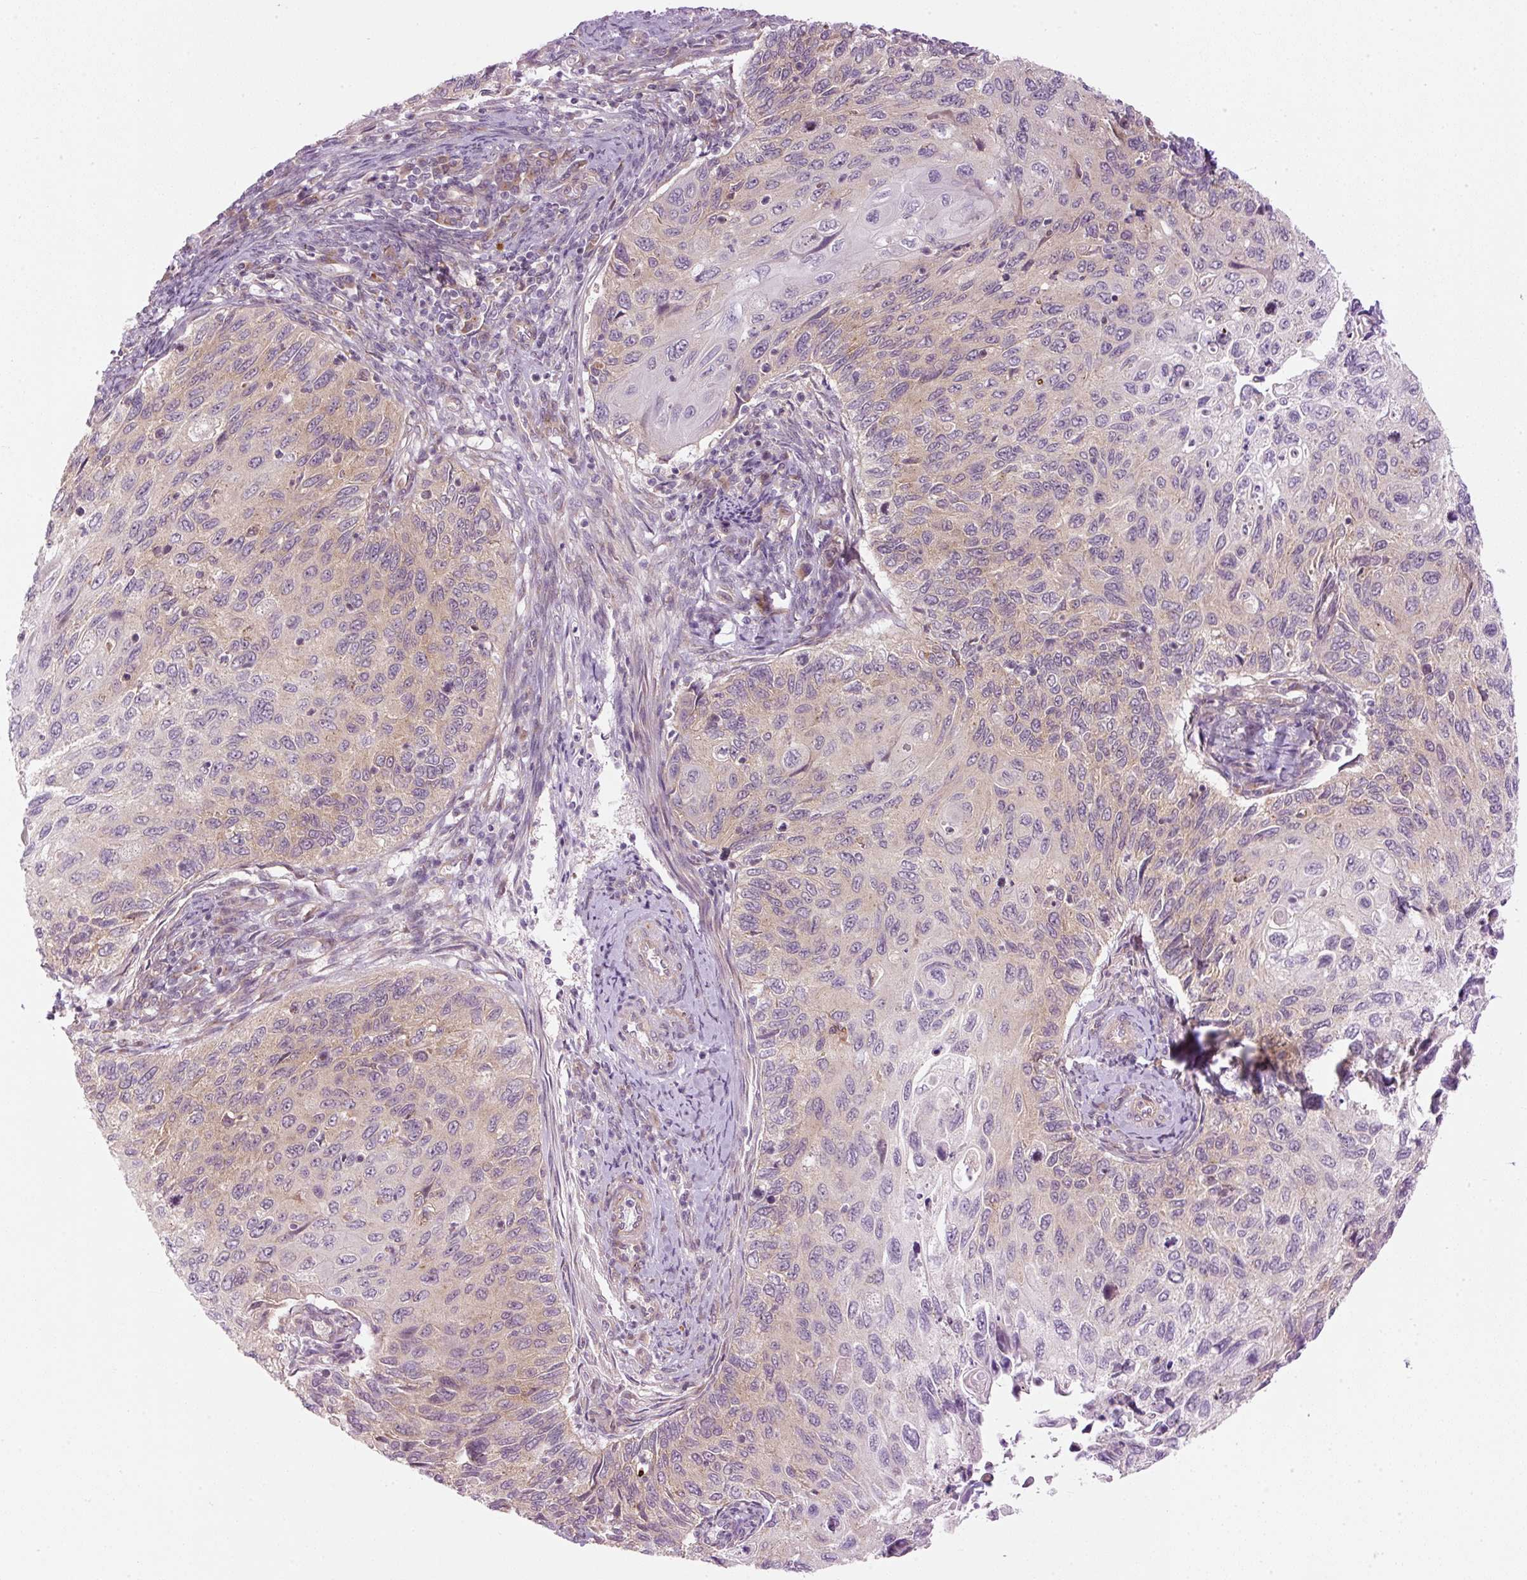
{"staining": {"intensity": "weak", "quantity": "25%-75%", "location": "cytoplasmic/membranous"}, "tissue": "cervical cancer", "cell_type": "Tumor cells", "image_type": "cancer", "snomed": [{"axis": "morphology", "description": "Squamous cell carcinoma, NOS"}, {"axis": "topography", "description": "Cervix"}], "caption": "Cervical squamous cell carcinoma stained with a brown dye reveals weak cytoplasmic/membranous positive expression in about 25%-75% of tumor cells.", "gene": "MZT2B", "patient": {"sex": "female", "age": 70}}